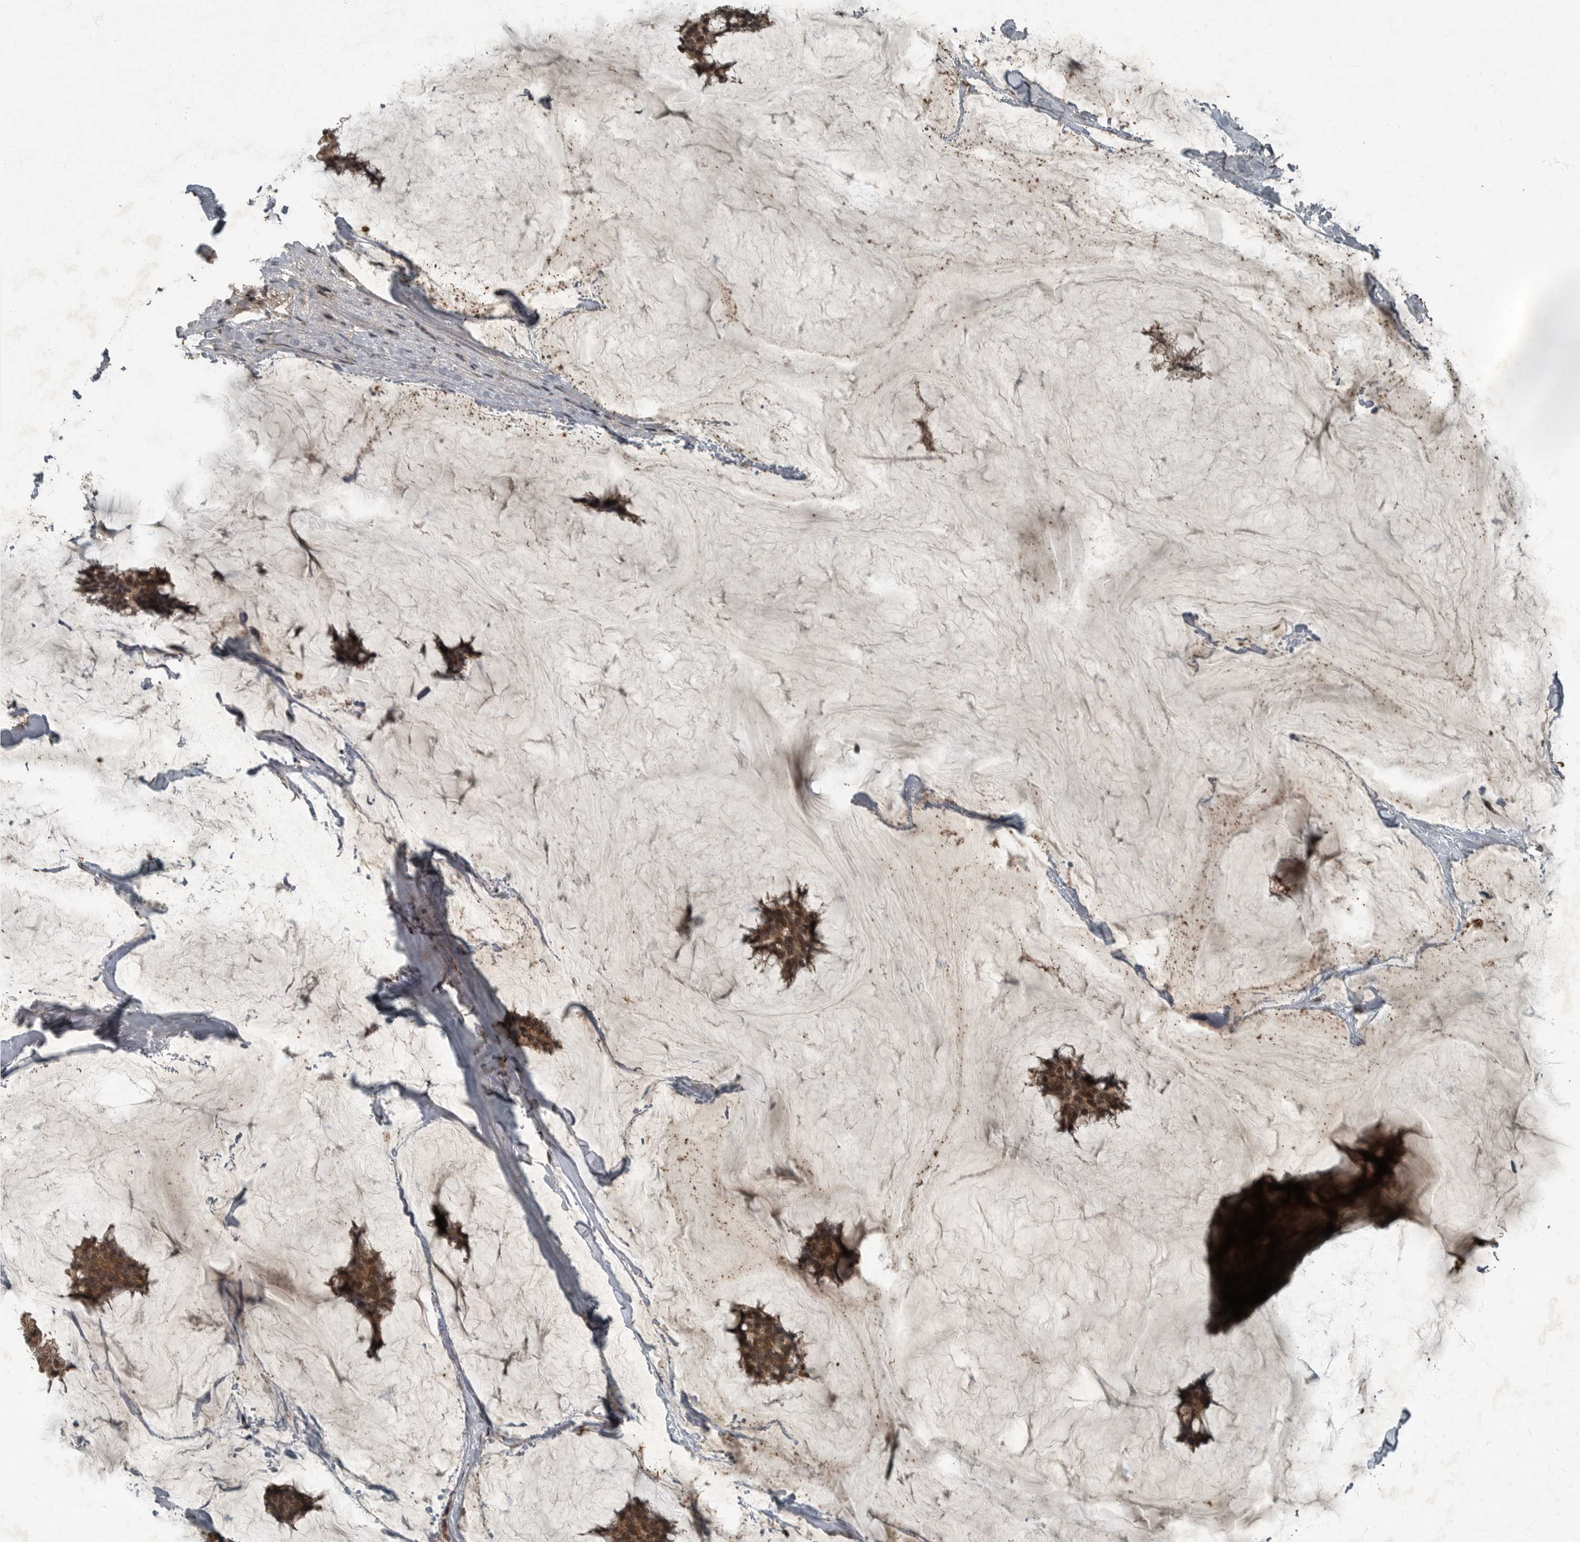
{"staining": {"intensity": "moderate", "quantity": ">75%", "location": "cytoplasmic/membranous,nuclear"}, "tissue": "breast cancer", "cell_type": "Tumor cells", "image_type": "cancer", "snomed": [{"axis": "morphology", "description": "Duct carcinoma"}, {"axis": "topography", "description": "Breast"}], "caption": "Protein analysis of intraductal carcinoma (breast) tissue exhibits moderate cytoplasmic/membranous and nuclear staining in approximately >75% of tumor cells.", "gene": "FOXO1", "patient": {"sex": "female", "age": 93}}